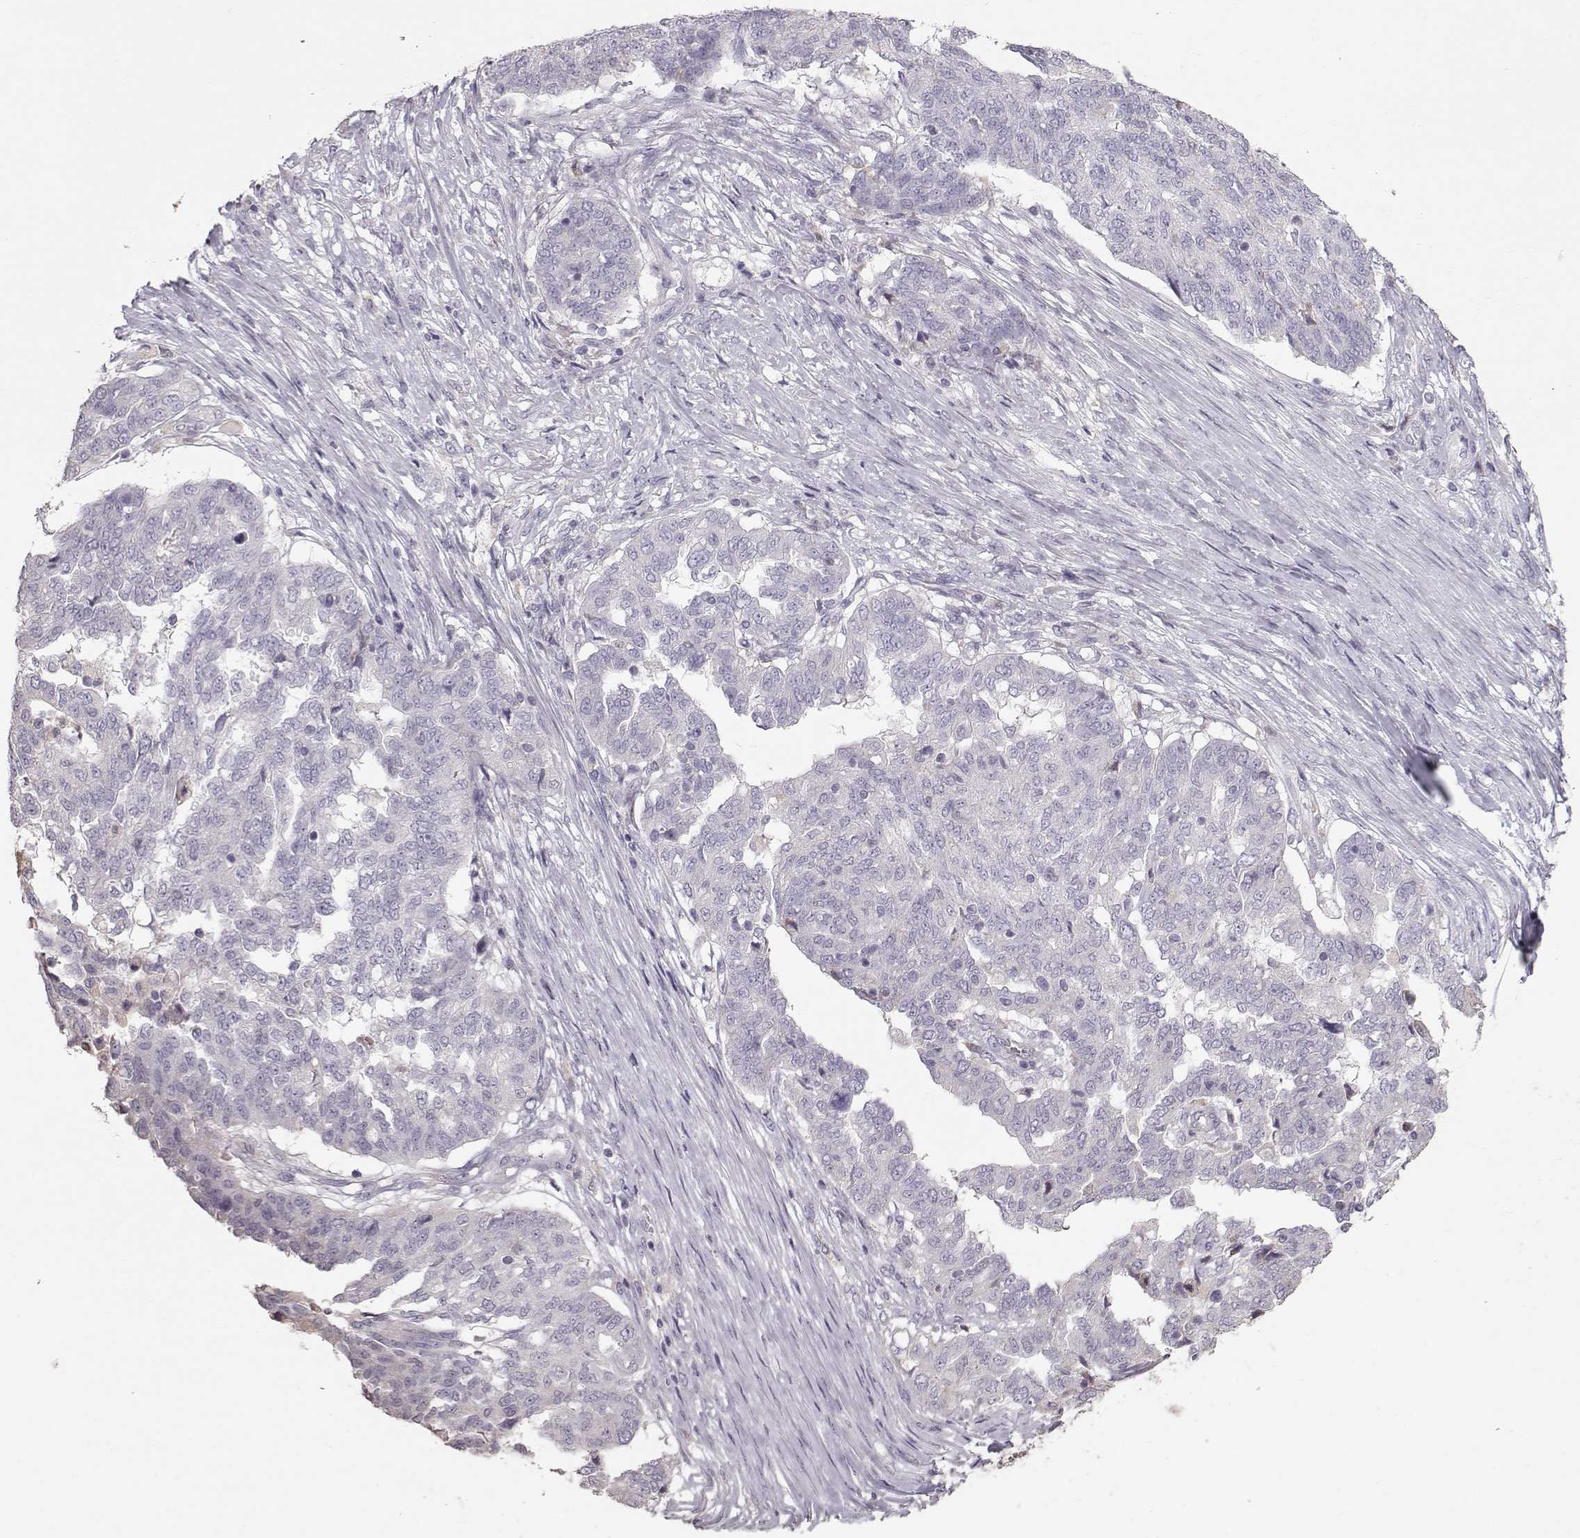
{"staining": {"intensity": "negative", "quantity": "none", "location": "none"}, "tissue": "ovarian cancer", "cell_type": "Tumor cells", "image_type": "cancer", "snomed": [{"axis": "morphology", "description": "Cystadenocarcinoma, serous, NOS"}, {"axis": "topography", "description": "Ovary"}], "caption": "Tumor cells are negative for brown protein staining in ovarian serous cystadenocarcinoma.", "gene": "POU1F1", "patient": {"sex": "female", "age": 67}}